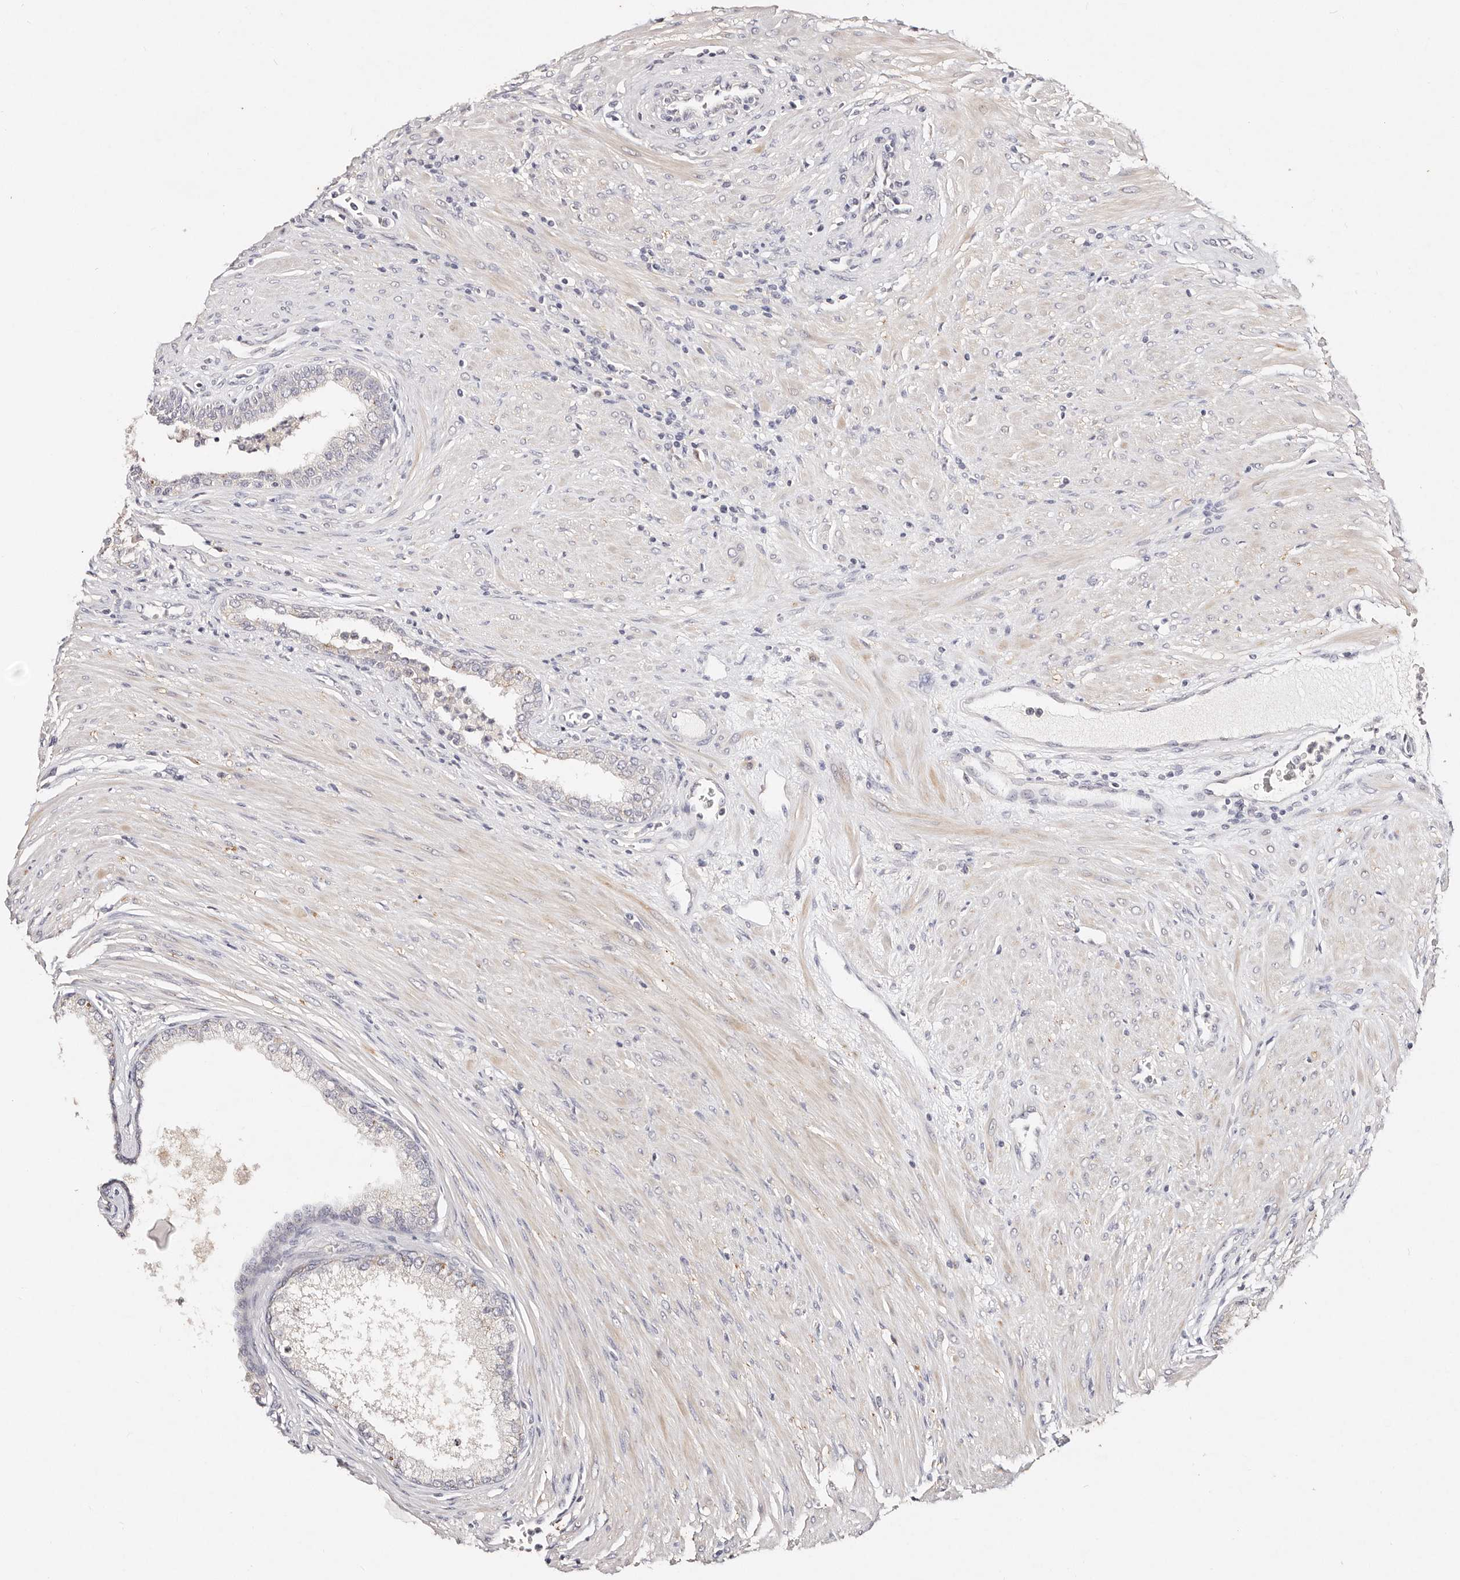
{"staining": {"intensity": "negative", "quantity": "none", "location": "none"}, "tissue": "prostate cancer", "cell_type": "Tumor cells", "image_type": "cancer", "snomed": [{"axis": "morphology", "description": "Normal tissue, NOS"}, {"axis": "morphology", "description": "Adenocarcinoma, Low grade"}, {"axis": "topography", "description": "Prostate"}, {"axis": "topography", "description": "Peripheral nerve tissue"}], "caption": "Prostate low-grade adenocarcinoma stained for a protein using immunohistochemistry (IHC) demonstrates no positivity tumor cells.", "gene": "VIPAS39", "patient": {"sex": "male", "age": 71}}